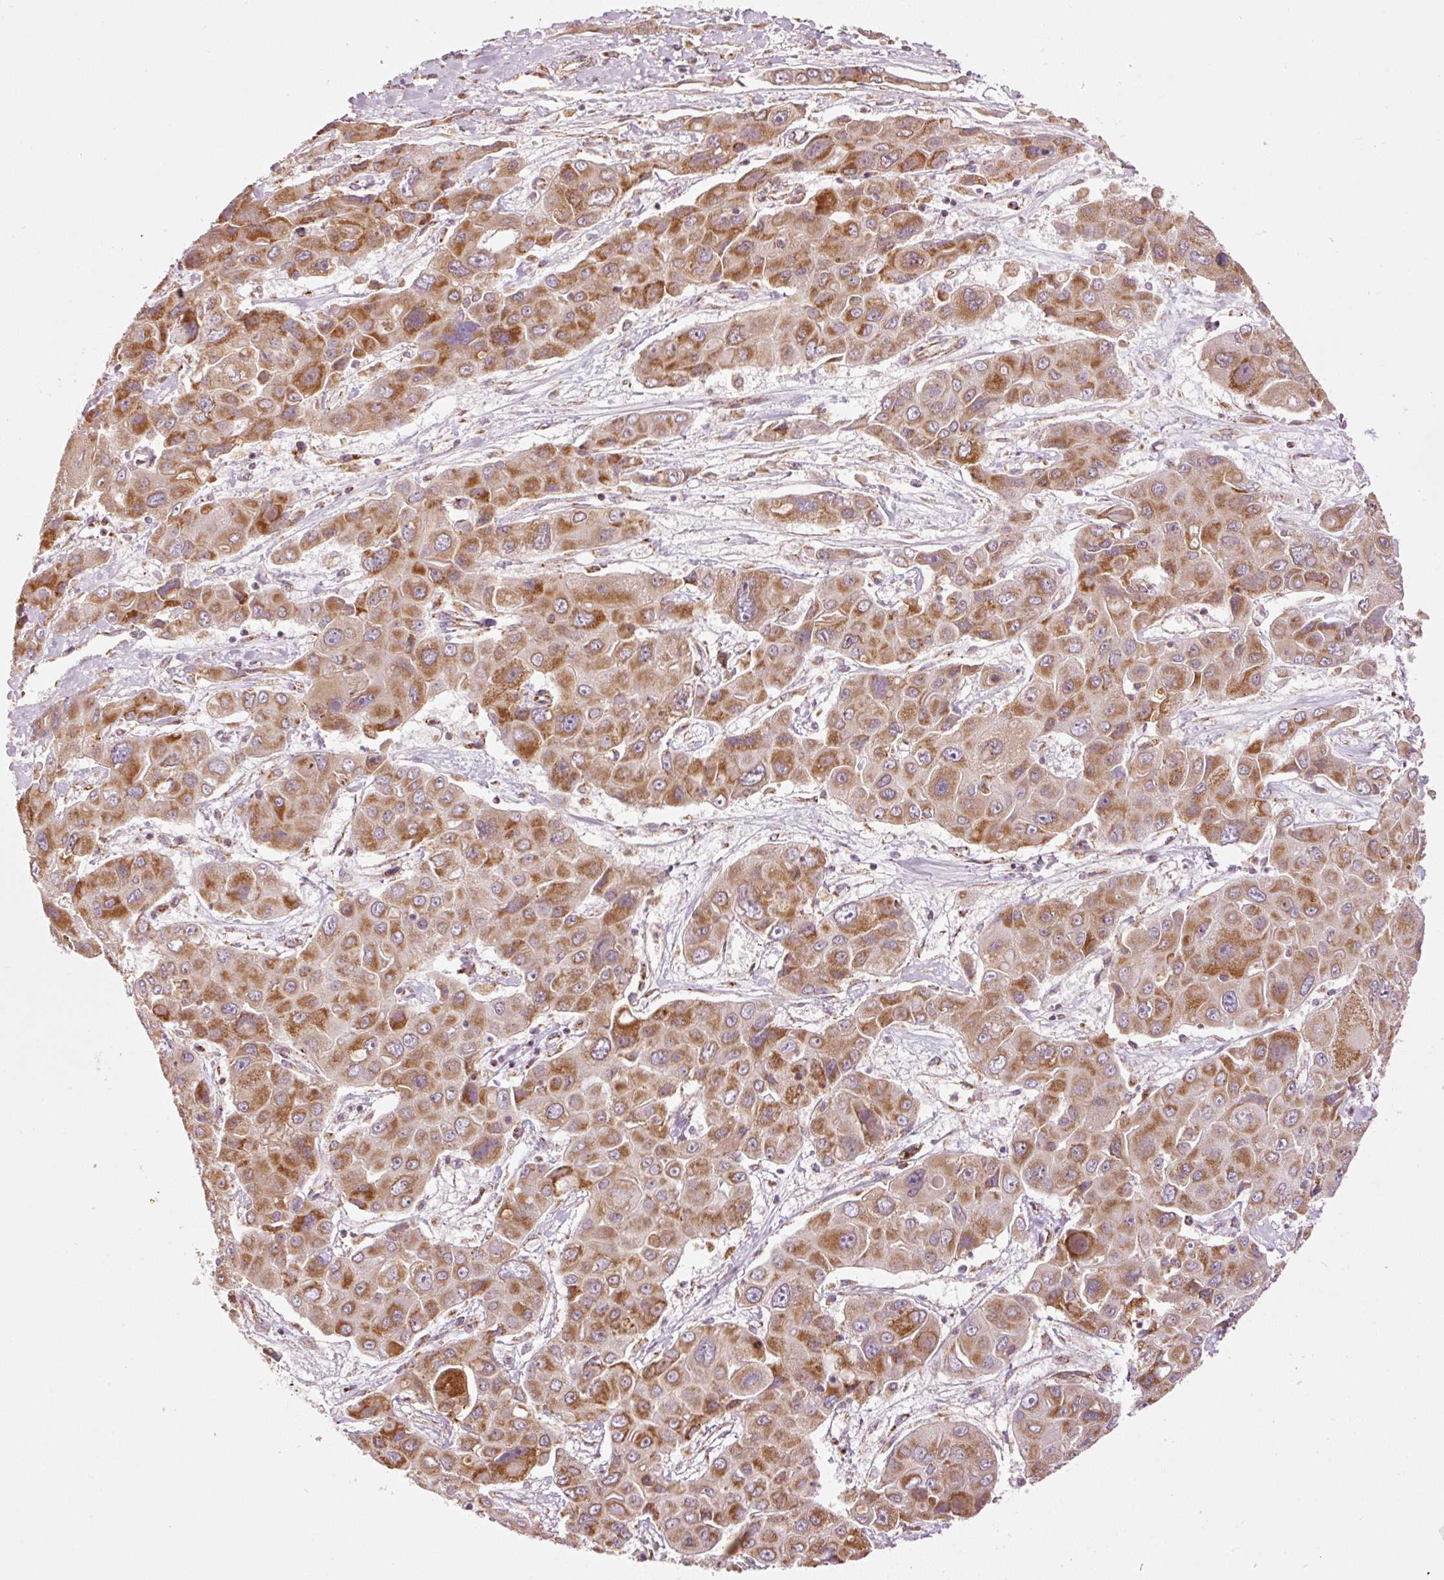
{"staining": {"intensity": "moderate", "quantity": ">75%", "location": "cytoplasmic/membranous"}, "tissue": "liver cancer", "cell_type": "Tumor cells", "image_type": "cancer", "snomed": [{"axis": "morphology", "description": "Cholangiocarcinoma"}, {"axis": "topography", "description": "Liver"}], "caption": "Immunohistochemistry of liver cholangiocarcinoma shows medium levels of moderate cytoplasmic/membranous staining in approximately >75% of tumor cells. Using DAB (brown) and hematoxylin (blue) stains, captured at high magnification using brightfield microscopy.", "gene": "NDUFB4", "patient": {"sex": "male", "age": 67}}